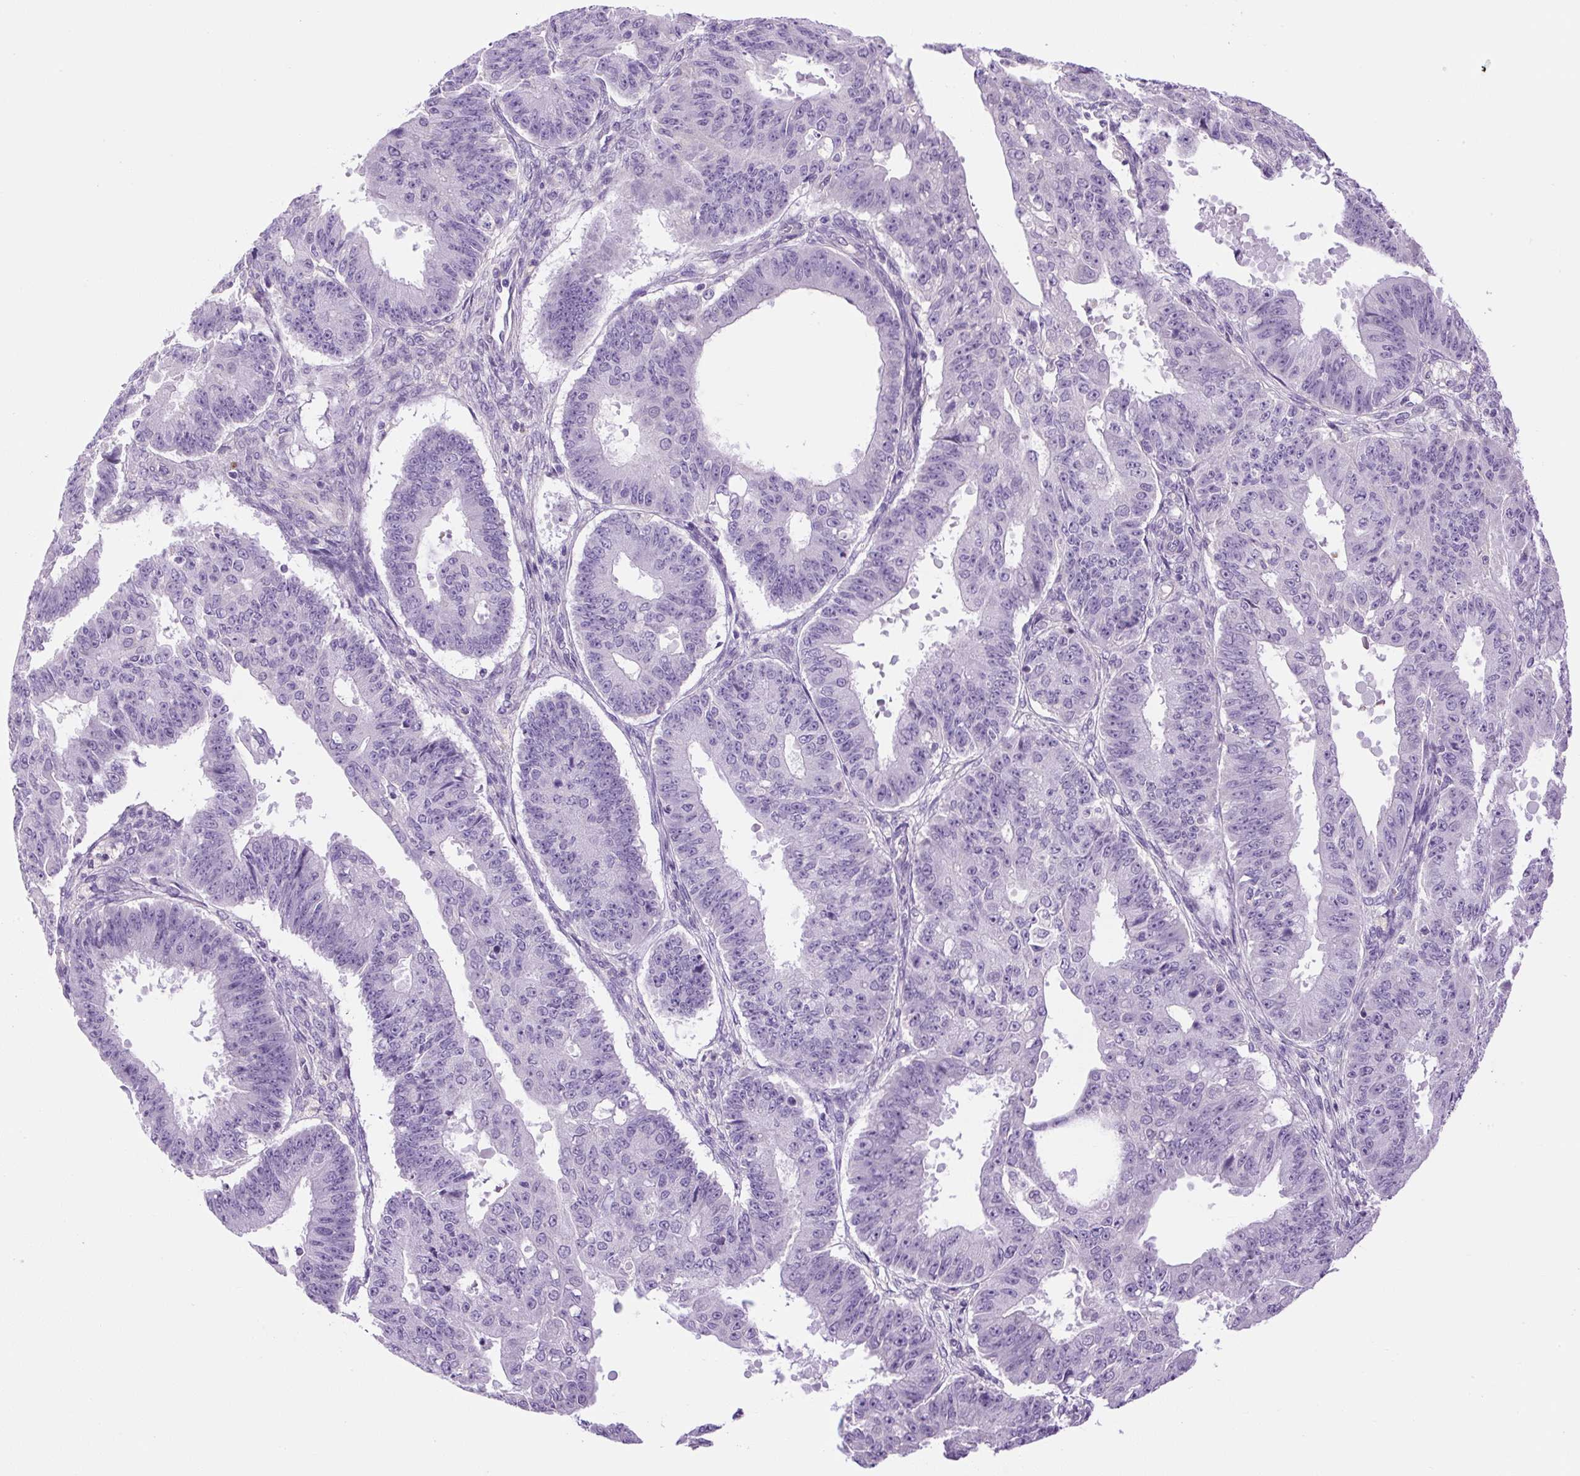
{"staining": {"intensity": "negative", "quantity": "none", "location": "none"}, "tissue": "ovarian cancer", "cell_type": "Tumor cells", "image_type": "cancer", "snomed": [{"axis": "morphology", "description": "Carcinoma, endometroid"}, {"axis": "topography", "description": "Appendix"}, {"axis": "topography", "description": "Ovary"}], "caption": "Tumor cells show no significant protein staining in ovarian cancer (endometroid carcinoma). Nuclei are stained in blue.", "gene": "VWA7", "patient": {"sex": "female", "age": 42}}